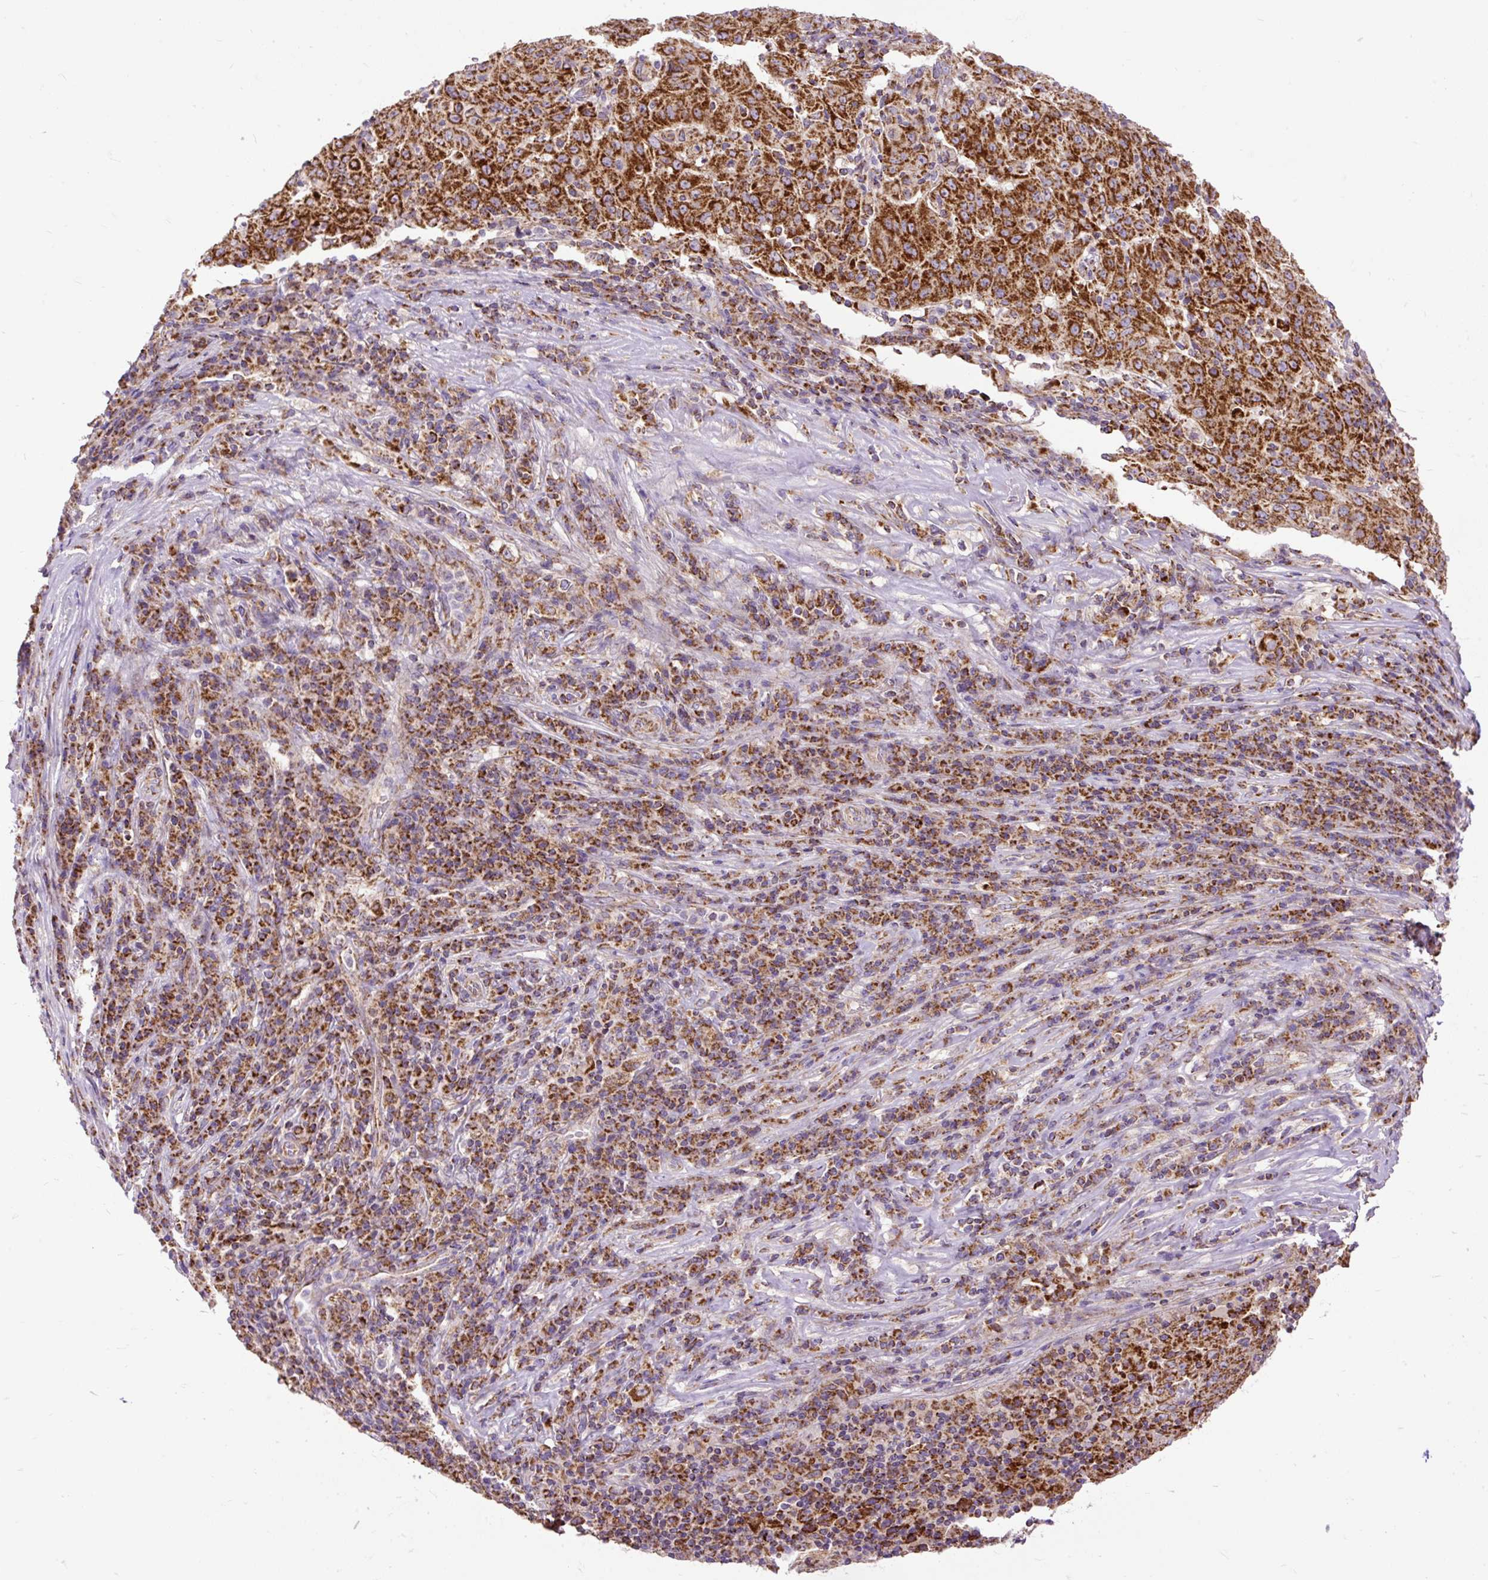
{"staining": {"intensity": "strong", "quantity": ">75%", "location": "cytoplasmic/membranous"}, "tissue": "pancreatic cancer", "cell_type": "Tumor cells", "image_type": "cancer", "snomed": [{"axis": "morphology", "description": "Adenocarcinoma, NOS"}, {"axis": "topography", "description": "Pancreas"}], "caption": "High-magnification brightfield microscopy of pancreatic cancer (adenocarcinoma) stained with DAB (3,3'-diaminobenzidine) (brown) and counterstained with hematoxylin (blue). tumor cells exhibit strong cytoplasmic/membranous staining is present in approximately>75% of cells.", "gene": "TOMM40", "patient": {"sex": "male", "age": 63}}